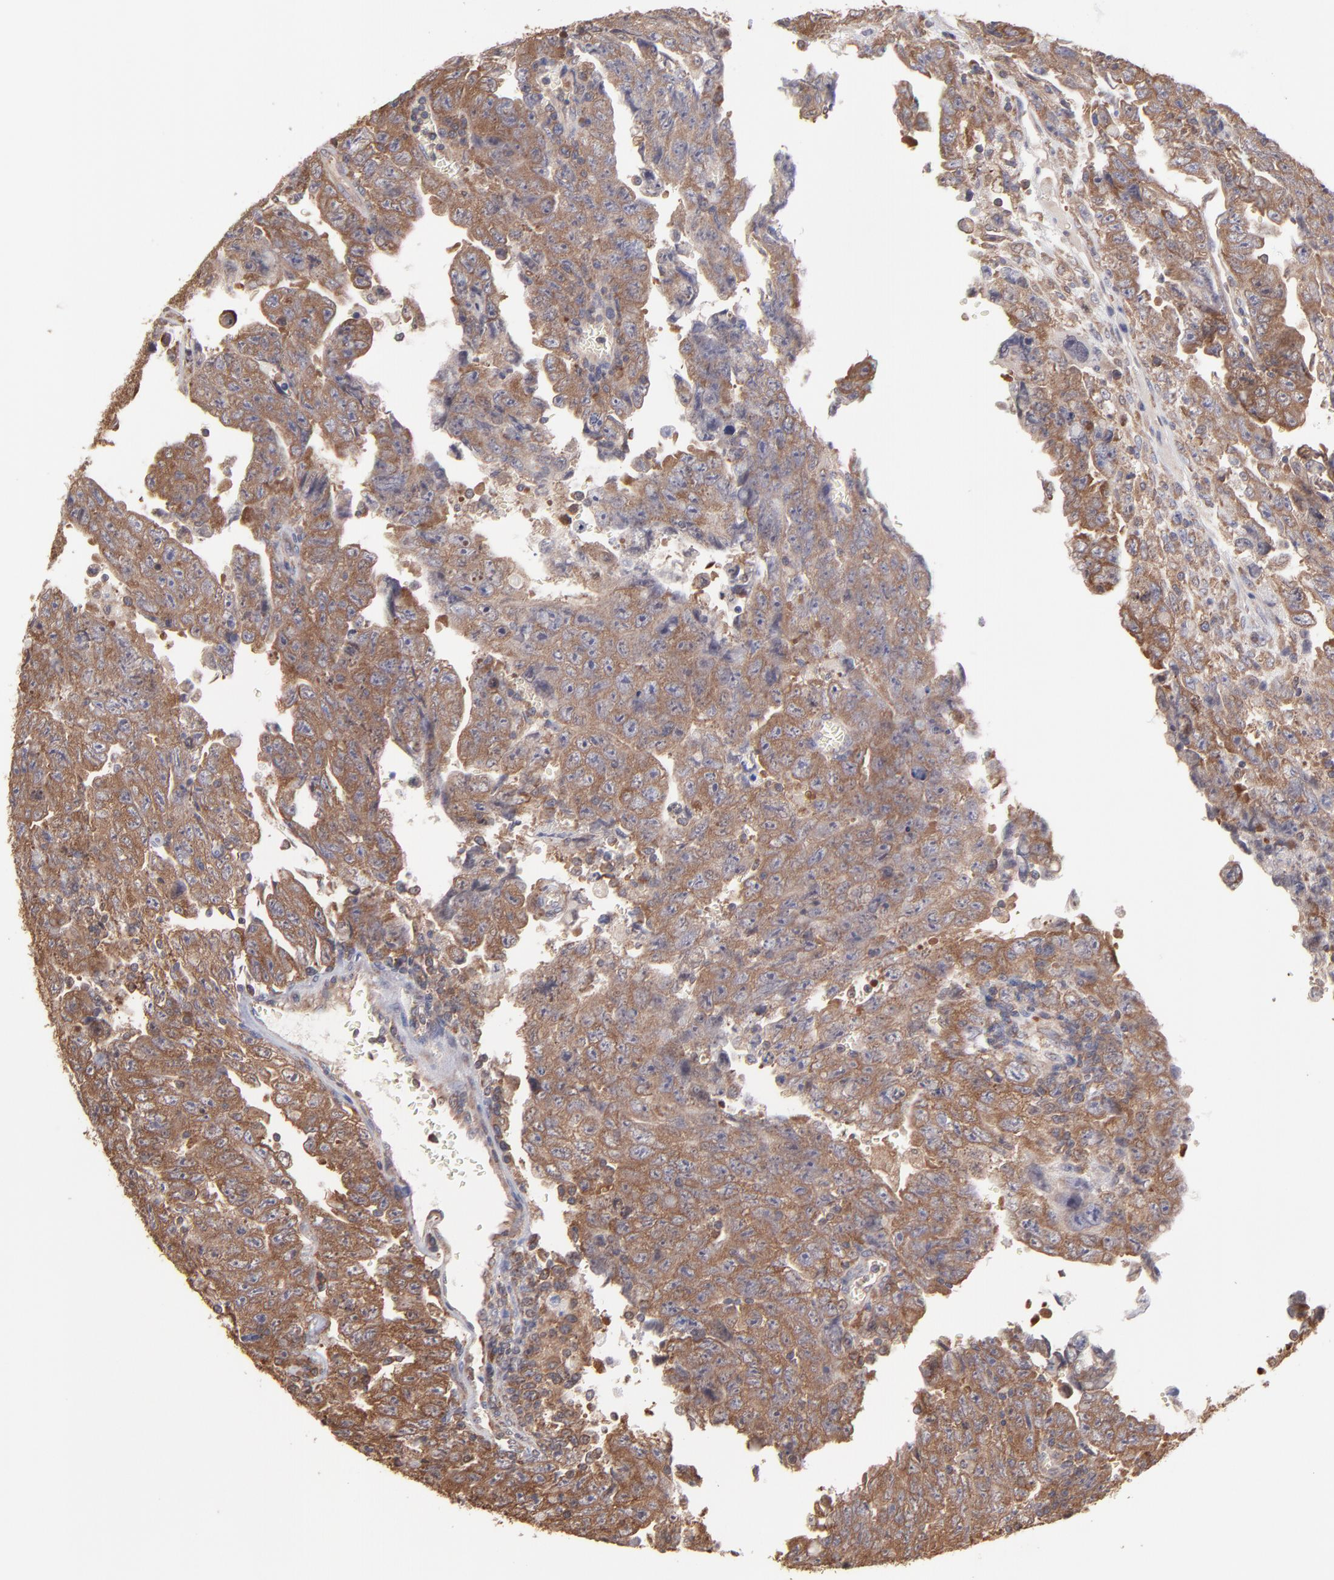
{"staining": {"intensity": "moderate", "quantity": ">75%", "location": "cytoplasmic/membranous"}, "tissue": "testis cancer", "cell_type": "Tumor cells", "image_type": "cancer", "snomed": [{"axis": "morphology", "description": "Carcinoma, Embryonal, NOS"}, {"axis": "topography", "description": "Testis"}], "caption": "The image displays a brown stain indicating the presence of a protein in the cytoplasmic/membranous of tumor cells in testis embryonal carcinoma. (brown staining indicates protein expression, while blue staining denotes nuclei).", "gene": "MAPRE1", "patient": {"sex": "male", "age": 28}}